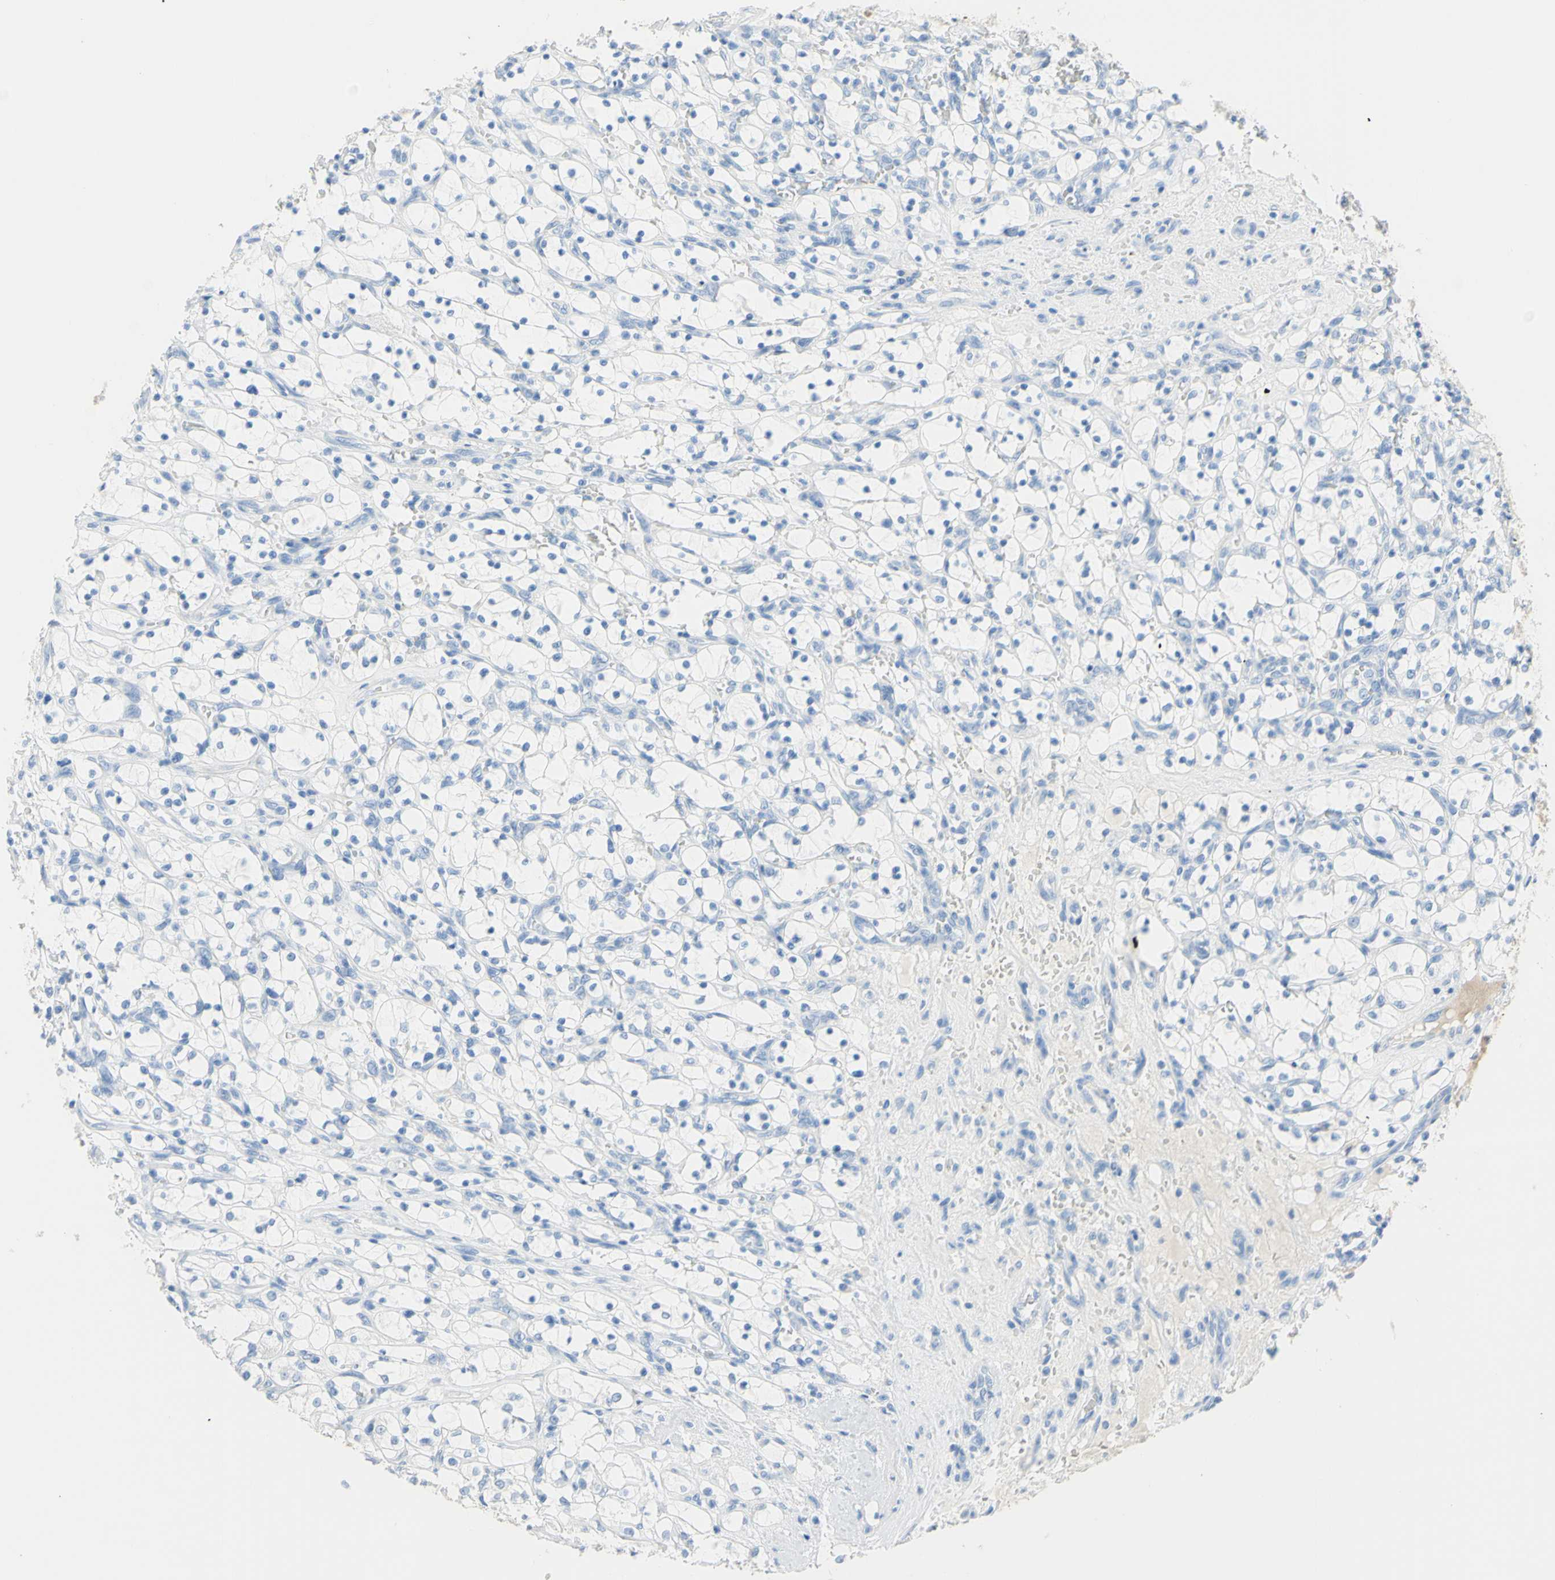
{"staining": {"intensity": "negative", "quantity": "none", "location": "none"}, "tissue": "renal cancer", "cell_type": "Tumor cells", "image_type": "cancer", "snomed": [{"axis": "morphology", "description": "Adenocarcinoma, NOS"}, {"axis": "topography", "description": "Kidney"}], "caption": "There is no significant staining in tumor cells of renal cancer. Nuclei are stained in blue.", "gene": "IL6ST", "patient": {"sex": "female", "age": 69}}